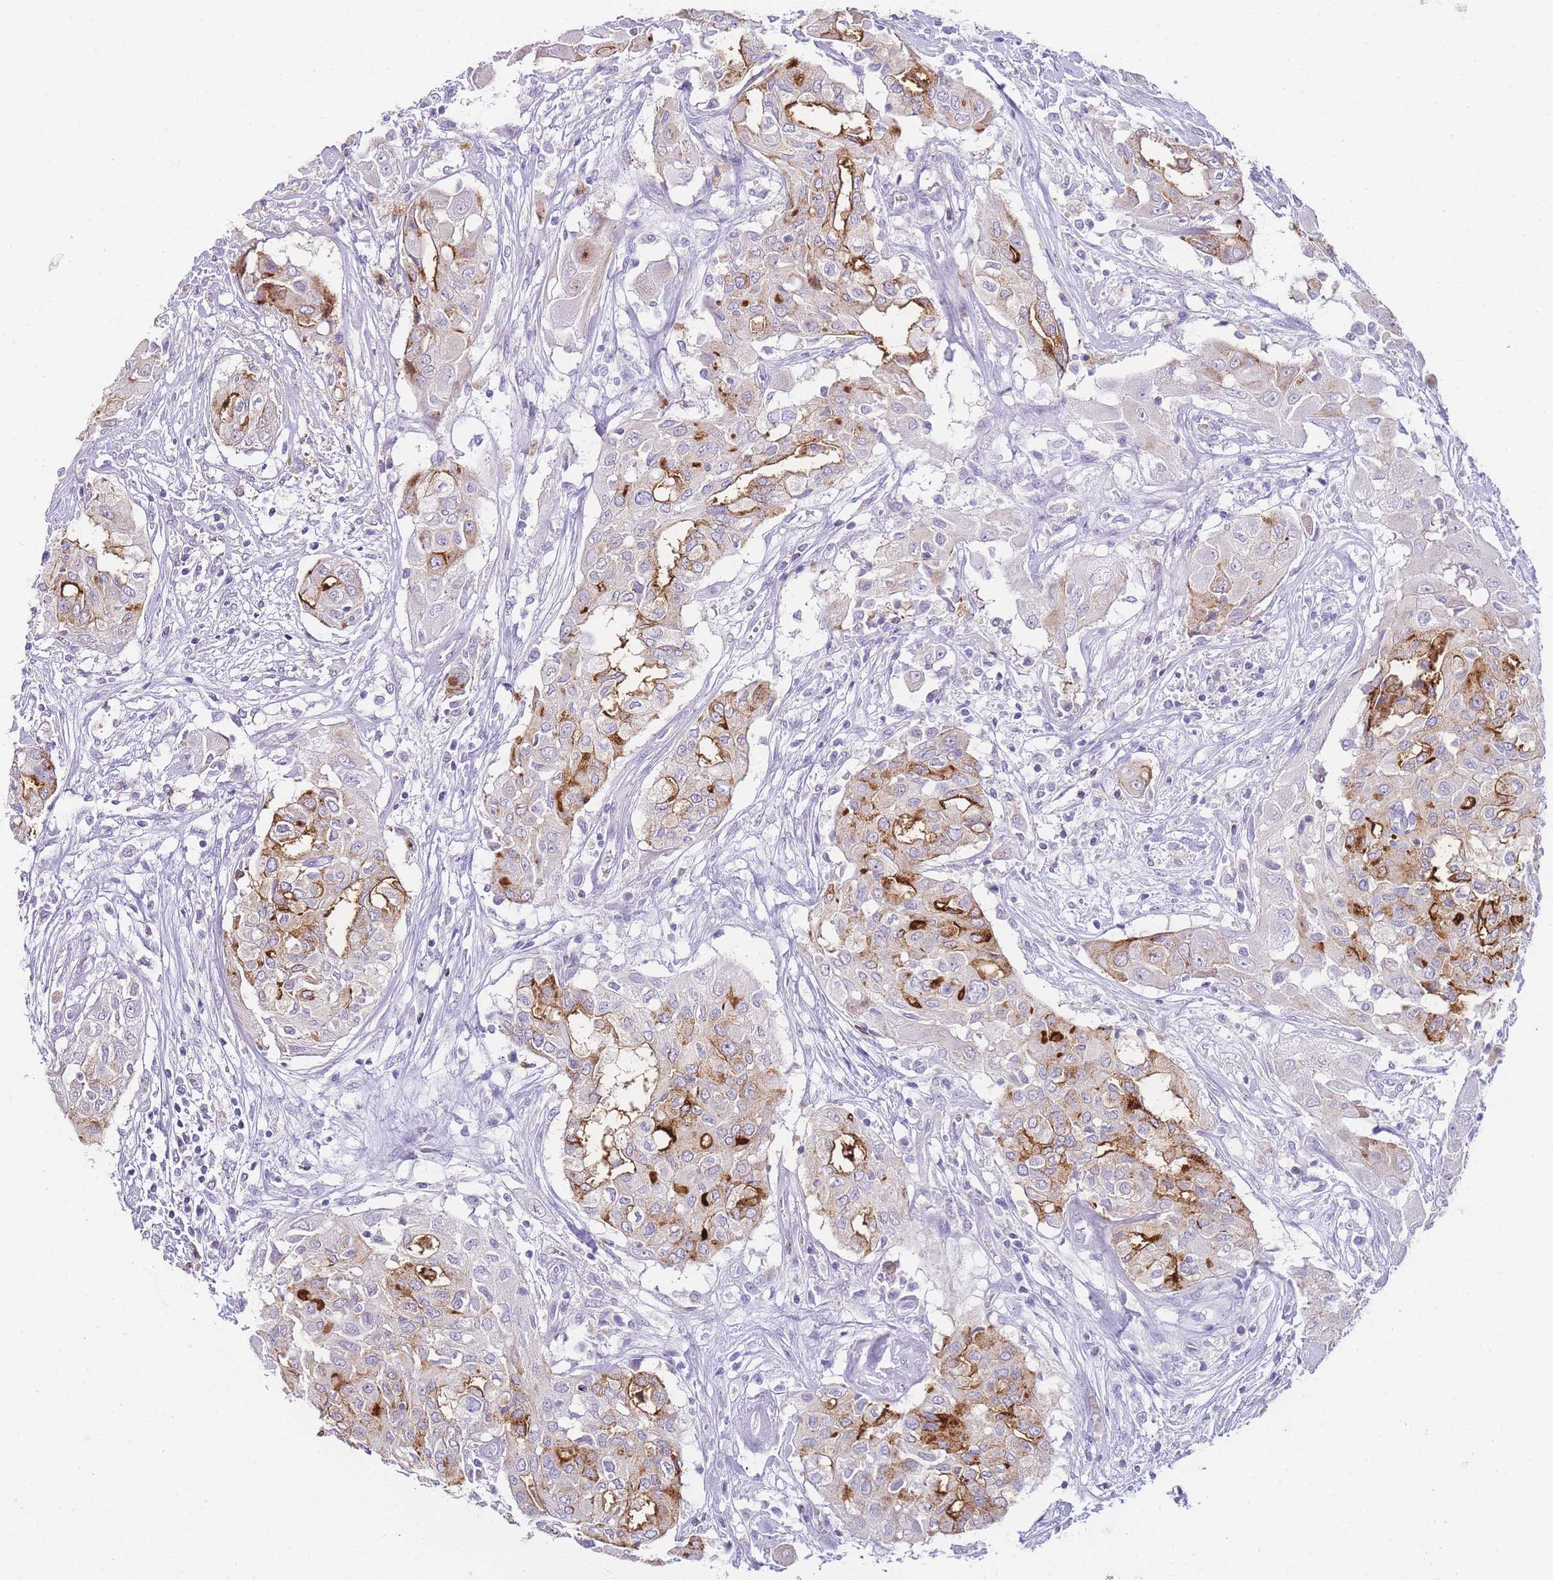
{"staining": {"intensity": "strong", "quantity": "<25%", "location": "cytoplasmic/membranous"}, "tissue": "thyroid cancer", "cell_type": "Tumor cells", "image_type": "cancer", "snomed": [{"axis": "morphology", "description": "Papillary adenocarcinoma, NOS"}, {"axis": "topography", "description": "Thyroid gland"}], "caption": "Immunohistochemical staining of thyroid cancer (papillary adenocarcinoma) exhibits medium levels of strong cytoplasmic/membranous protein positivity in approximately <25% of tumor cells.", "gene": "DPP4", "patient": {"sex": "female", "age": 59}}